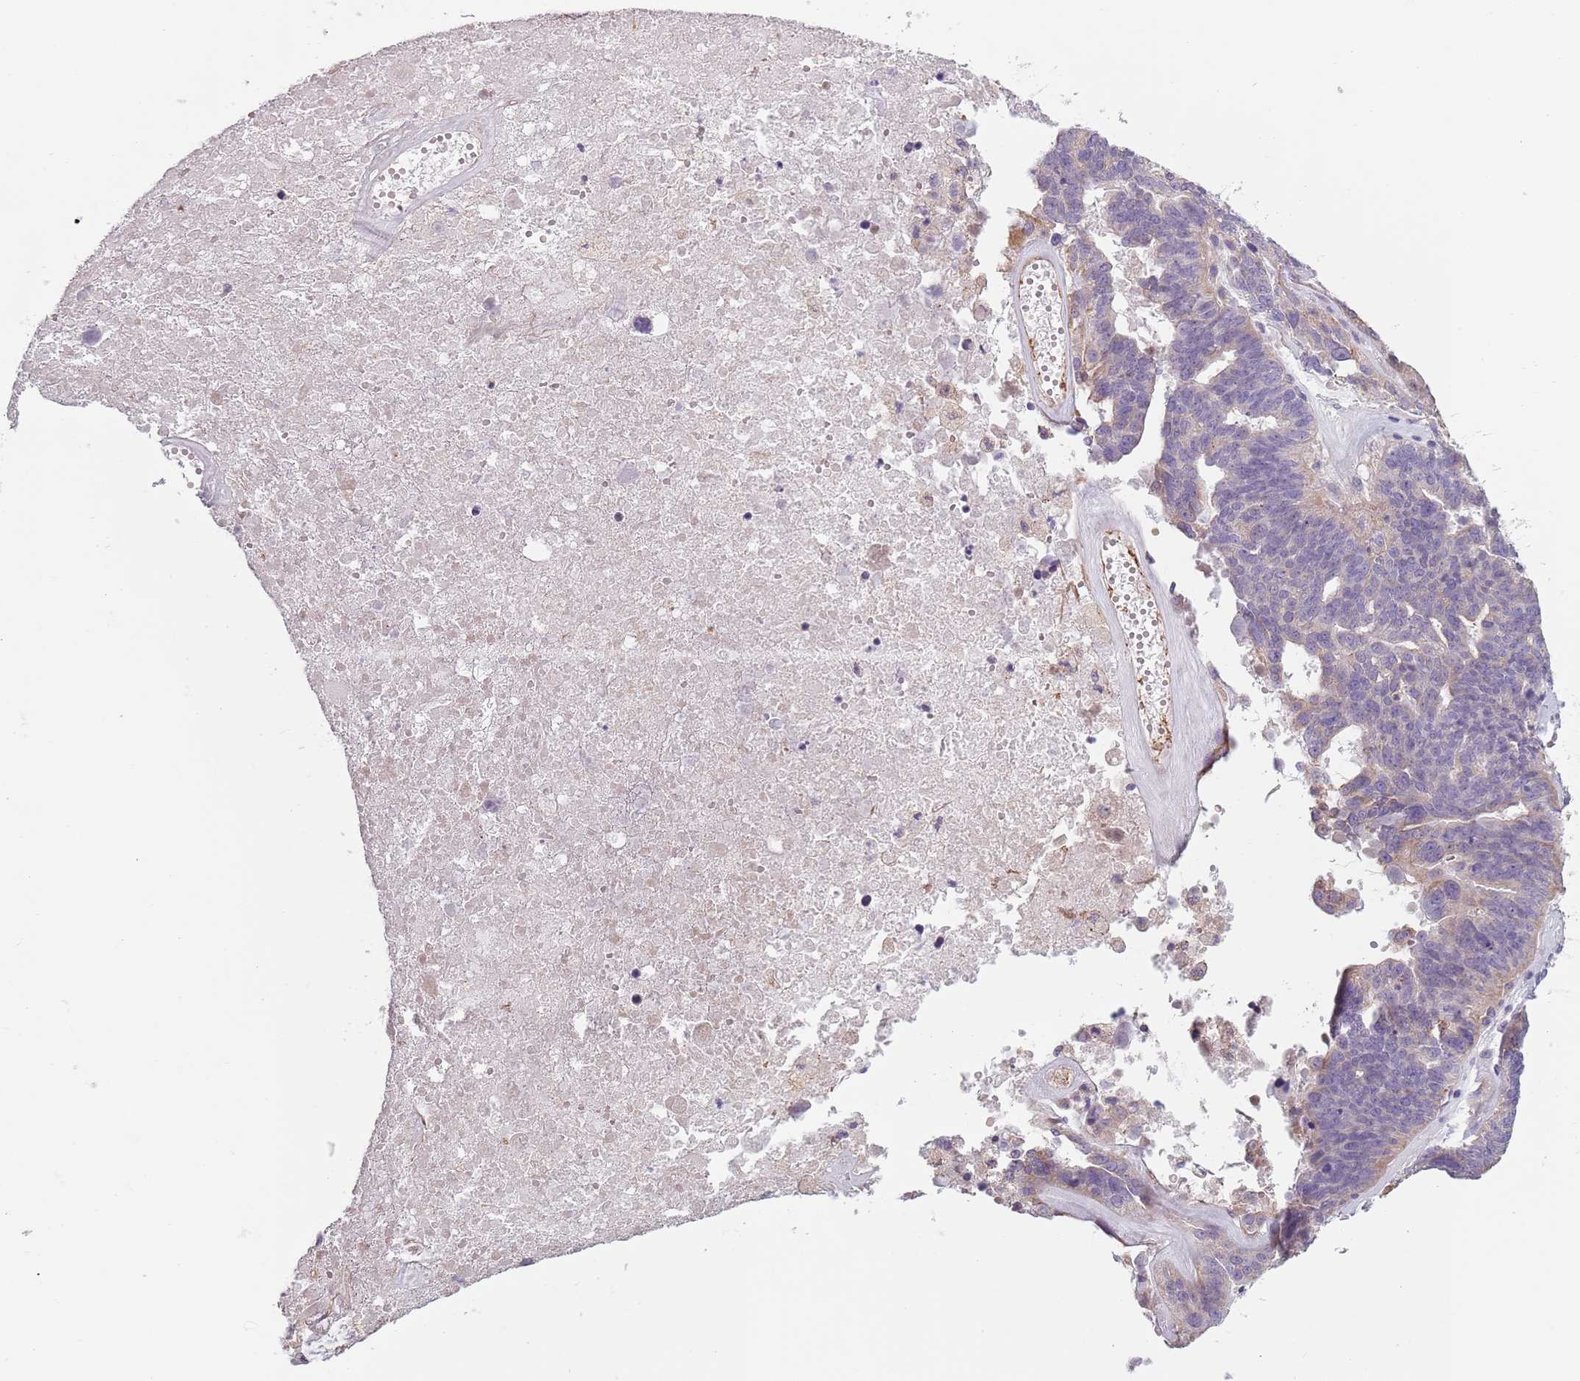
{"staining": {"intensity": "negative", "quantity": "none", "location": "none"}, "tissue": "ovarian cancer", "cell_type": "Tumor cells", "image_type": "cancer", "snomed": [{"axis": "morphology", "description": "Cystadenocarcinoma, serous, NOS"}, {"axis": "topography", "description": "Ovary"}], "caption": "Image shows no significant protein staining in tumor cells of ovarian cancer (serous cystadenocarcinoma).", "gene": "TLCD2", "patient": {"sex": "female", "age": 59}}